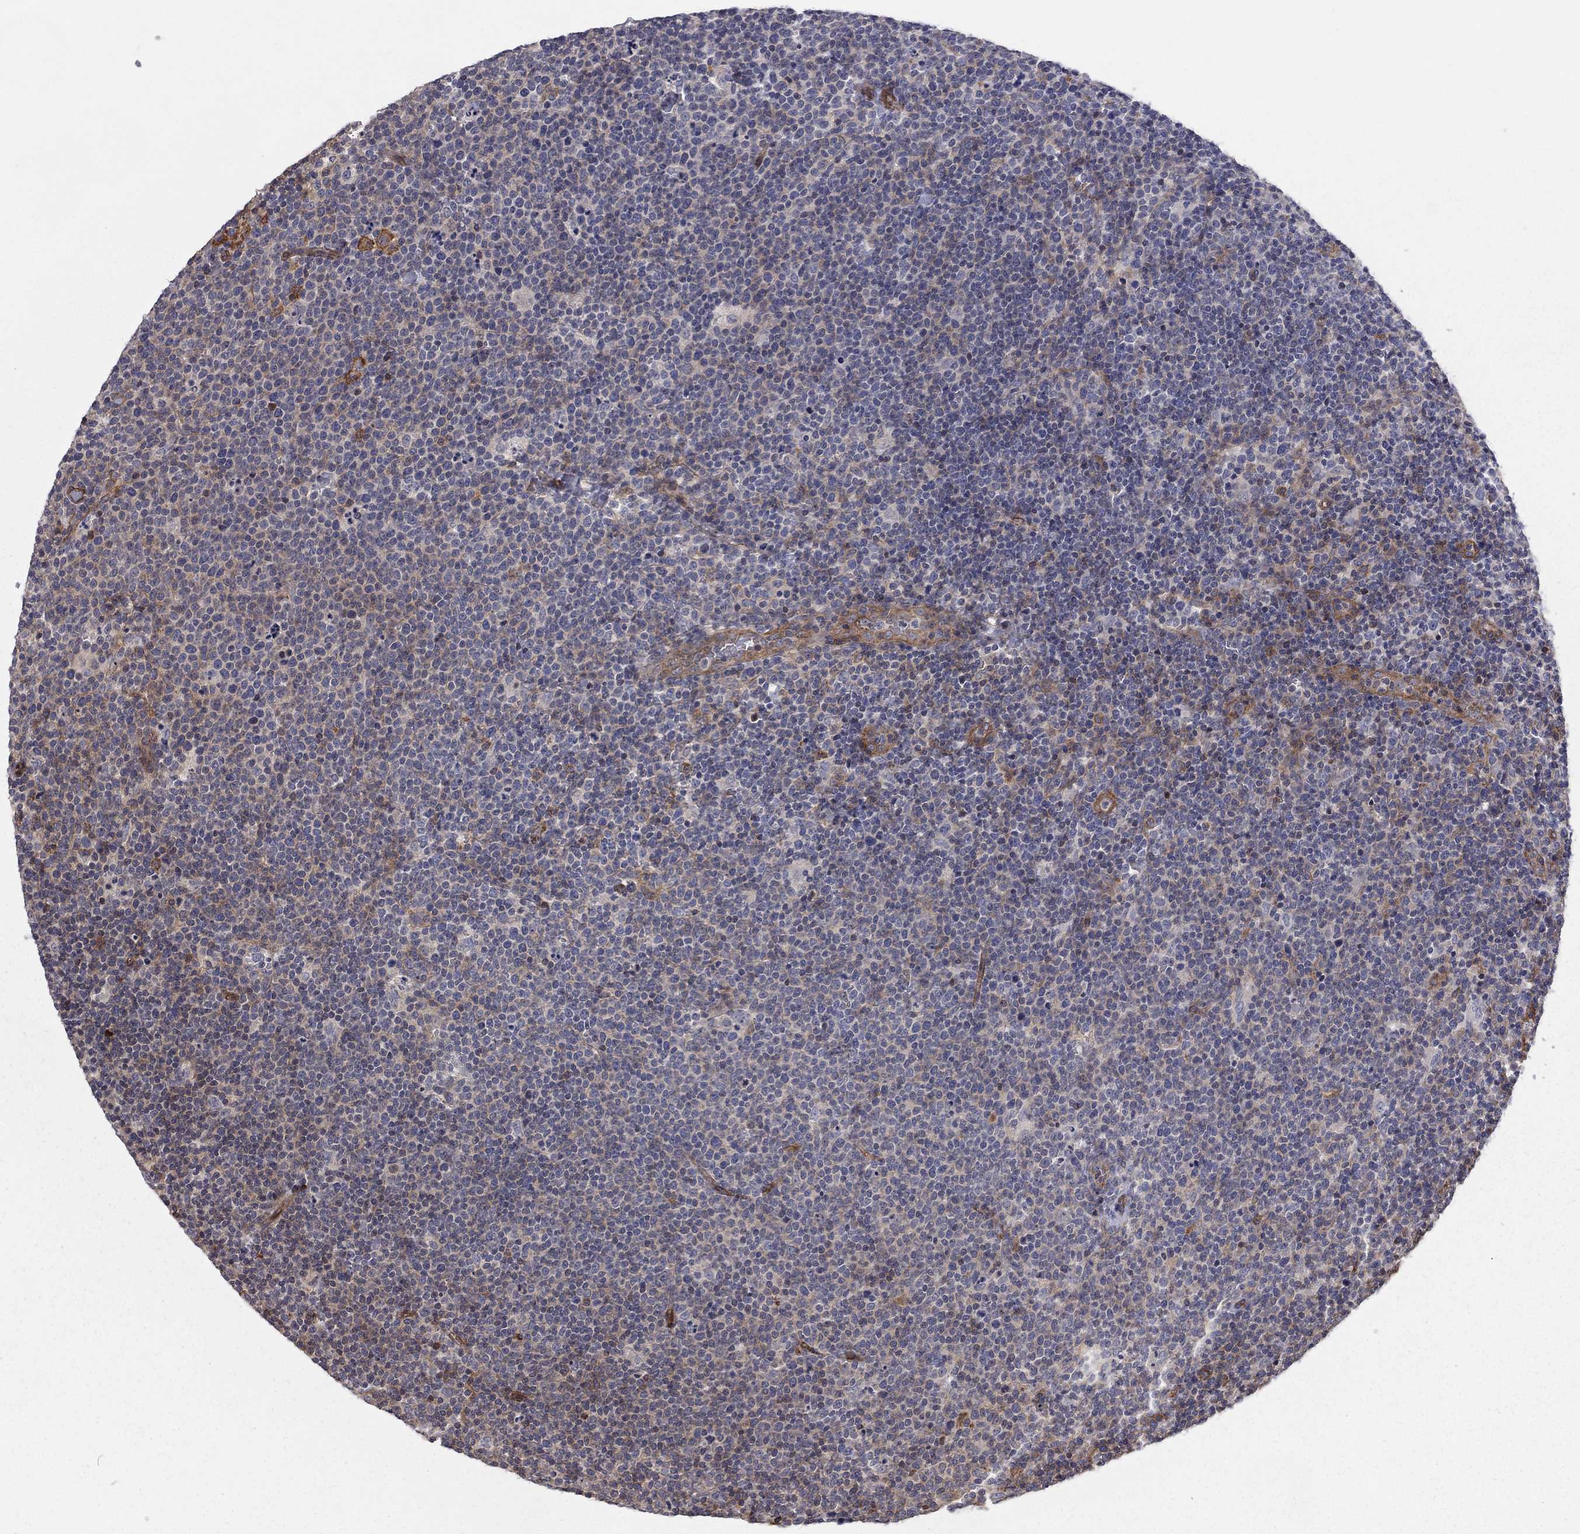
{"staining": {"intensity": "negative", "quantity": "none", "location": "none"}, "tissue": "lymphoma", "cell_type": "Tumor cells", "image_type": "cancer", "snomed": [{"axis": "morphology", "description": "Malignant lymphoma, non-Hodgkin's type, High grade"}, {"axis": "topography", "description": "Lymph node"}], "caption": "An IHC micrograph of high-grade malignant lymphoma, non-Hodgkin's type is shown. There is no staining in tumor cells of high-grade malignant lymphoma, non-Hodgkin's type.", "gene": "RASEF", "patient": {"sex": "male", "age": 61}}